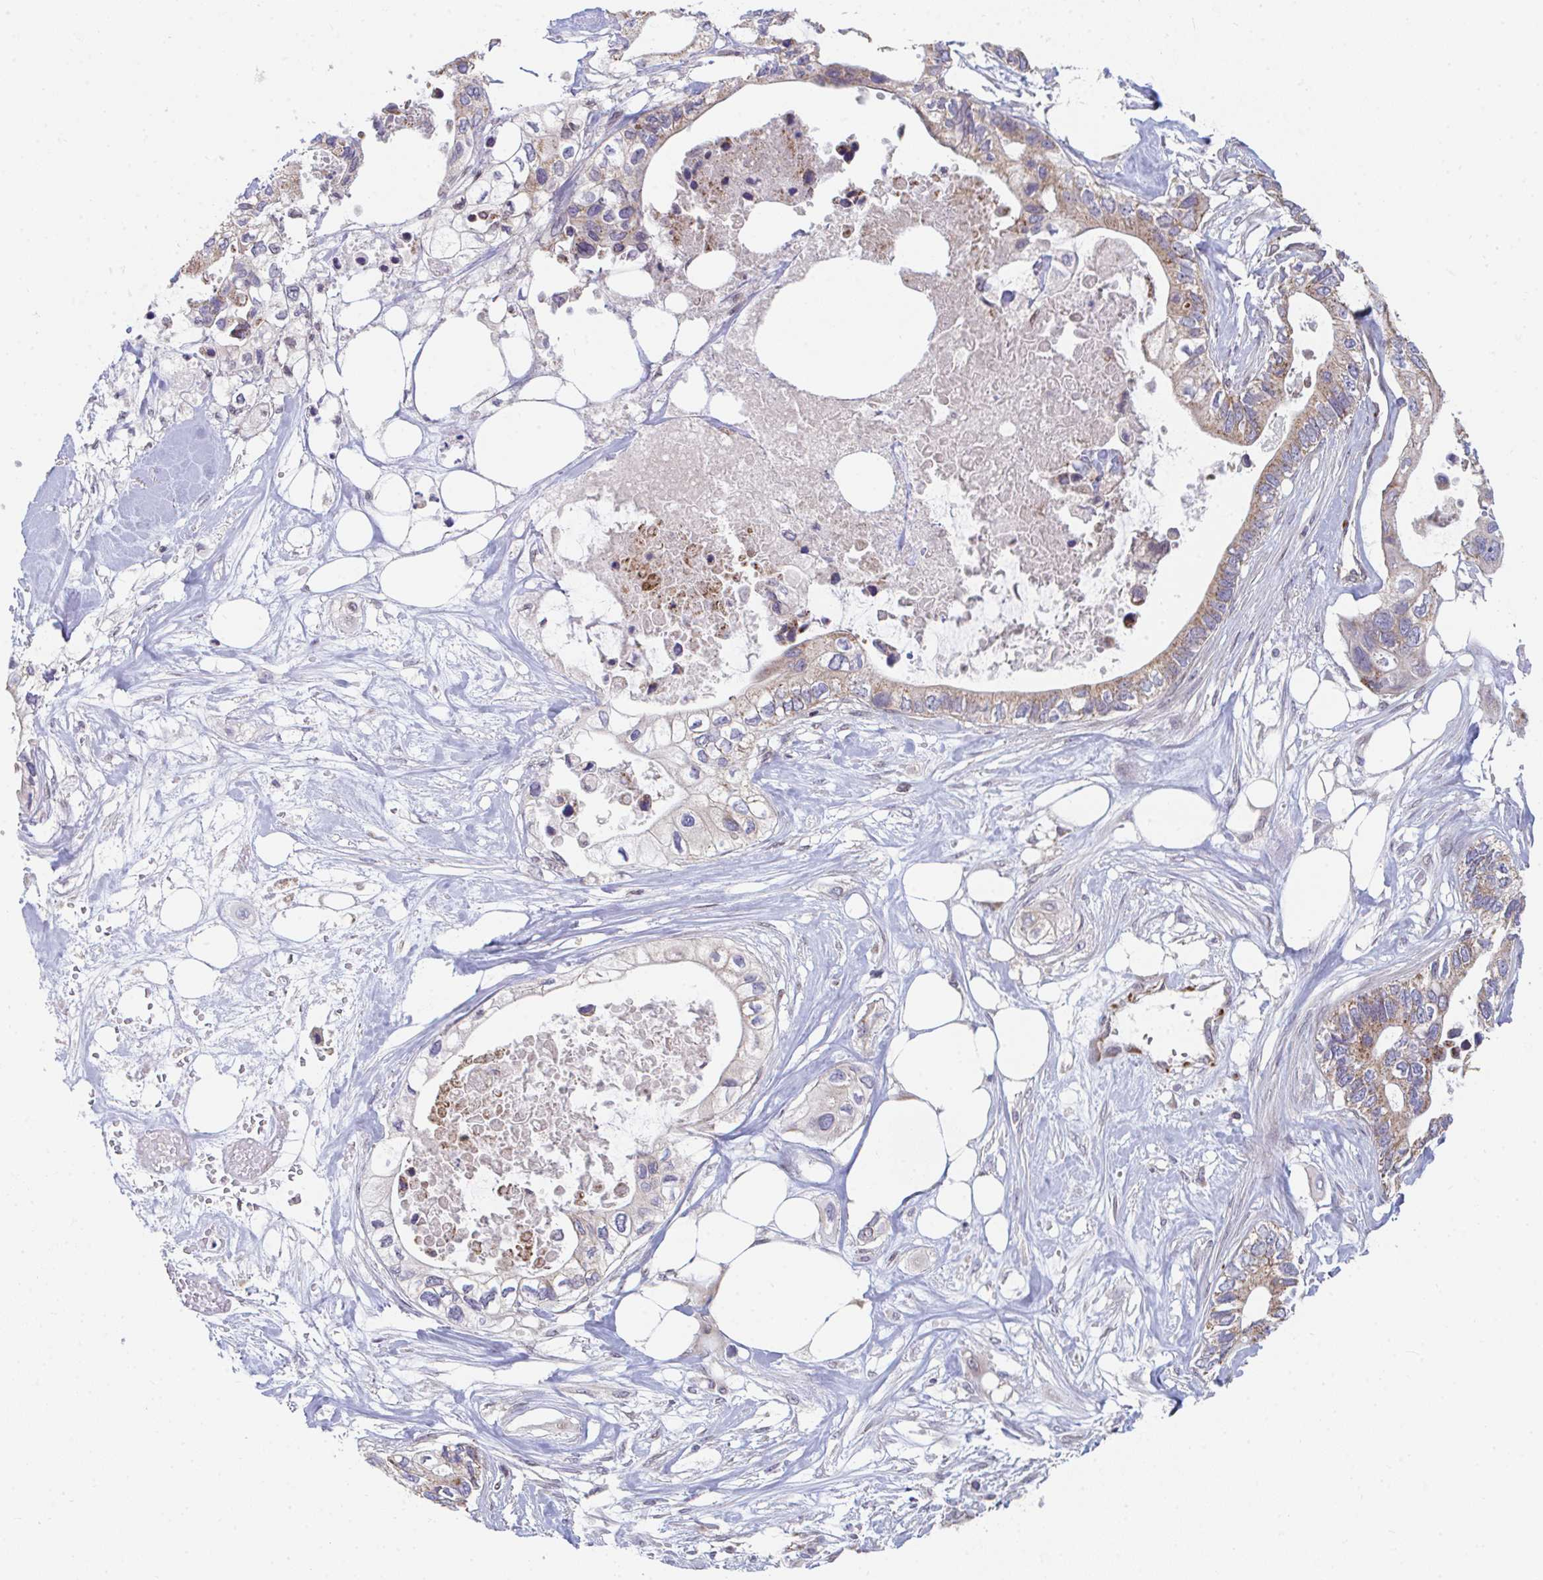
{"staining": {"intensity": "moderate", "quantity": "25%-75%", "location": "cytoplasmic/membranous"}, "tissue": "pancreatic cancer", "cell_type": "Tumor cells", "image_type": "cancer", "snomed": [{"axis": "morphology", "description": "Adenocarcinoma, NOS"}, {"axis": "topography", "description": "Pancreas"}], "caption": "Immunohistochemical staining of pancreatic adenocarcinoma reveals medium levels of moderate cytoplasmic/membranous positivity in approximately 25%-75% of tumor cells.", "gene": "EIF1AD", "patient": {"sex": "female", "age": 63}}